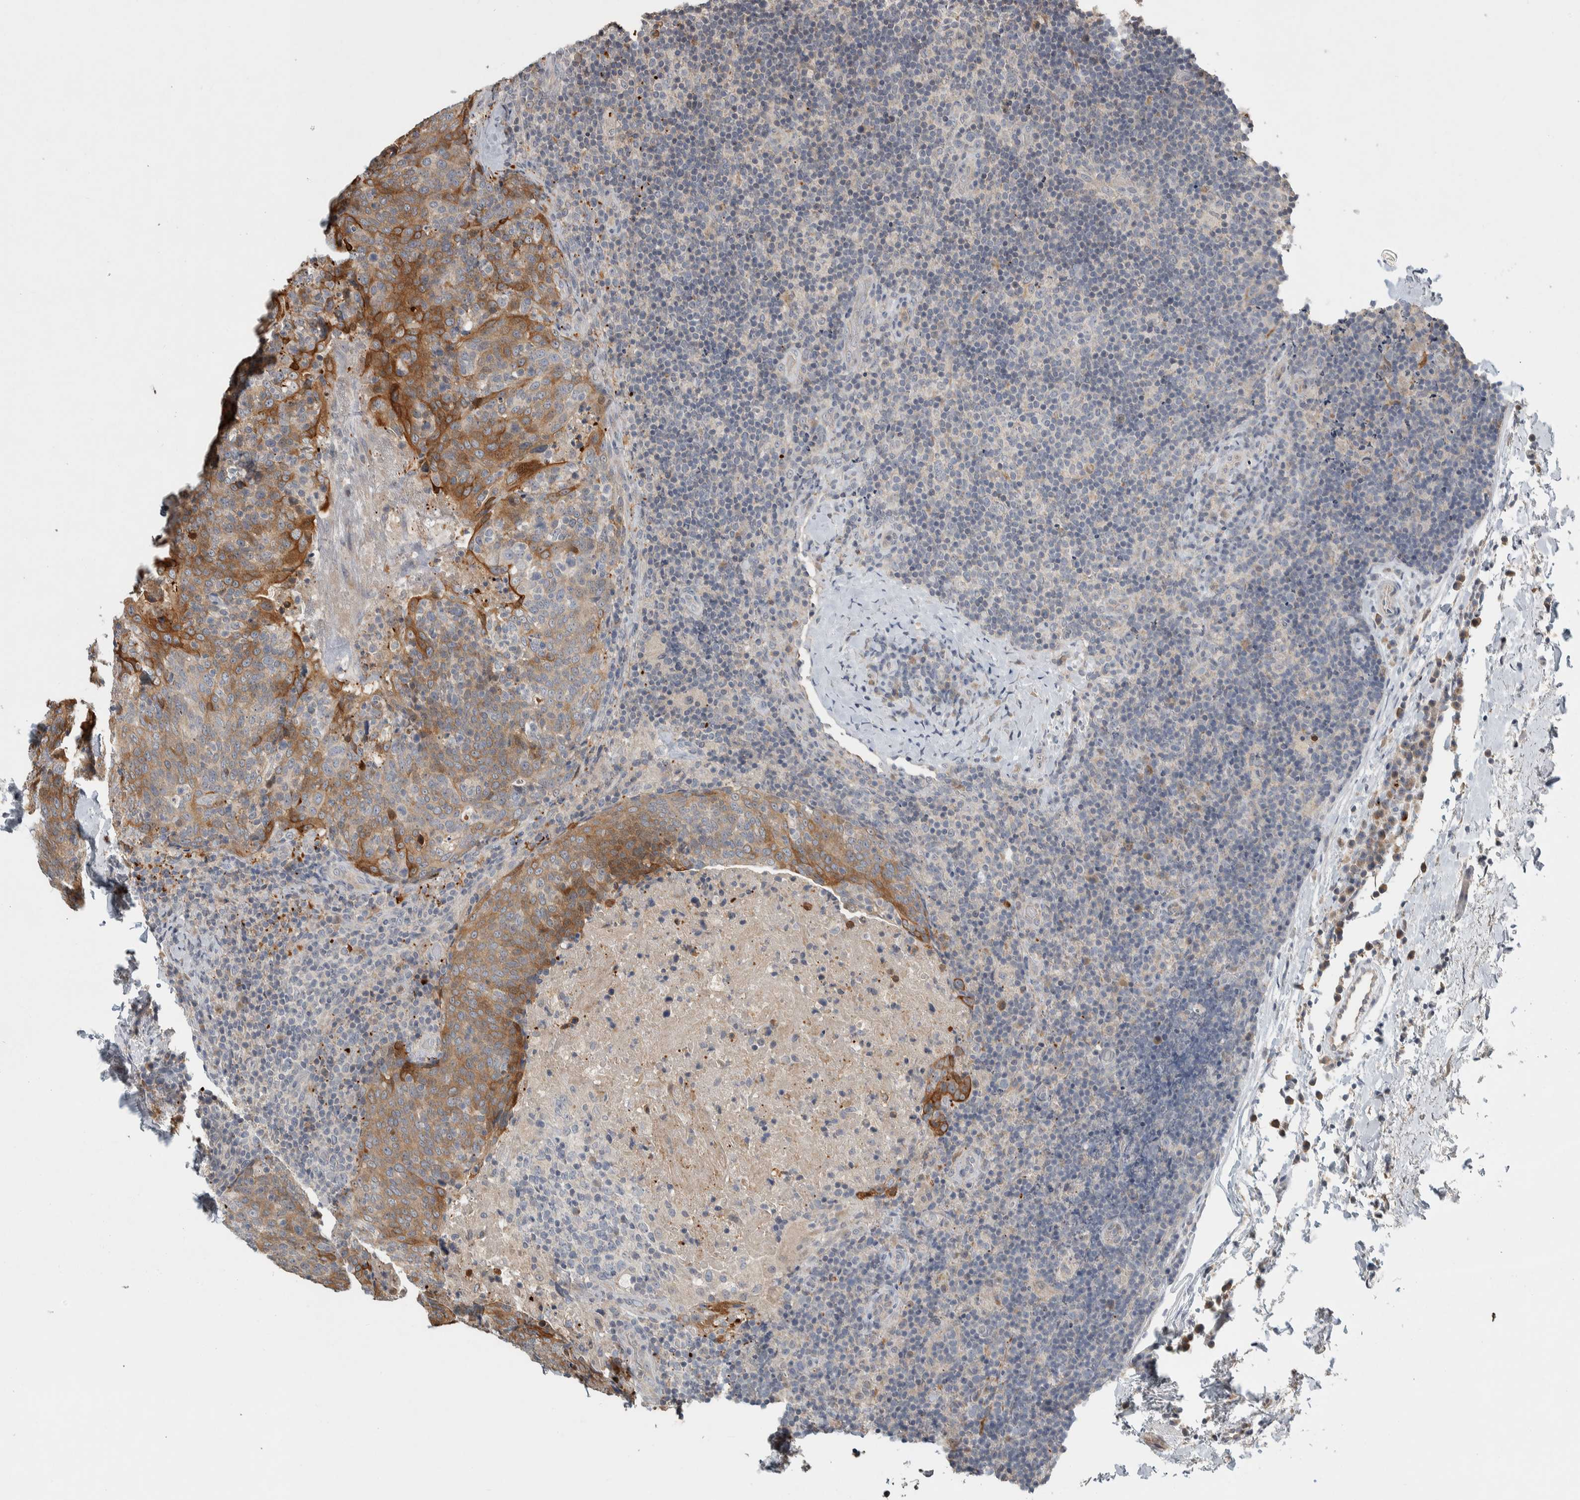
{"staining": {"intensity": "moderate", "quantity": "25%-75%", "location": "cytoplasmic/membranous"}, "tissue": "head and neck cancer", "cell_type": "Tumor cells", "image_type": "cancer", "snomed": [{"axis": "morphology", "description": "Squamous cell carcinoma, NOS"}, {"axis": "morphology", "description": "Squamous cell carcinoma, metastatic, NOS"}, {"axis": "topography", "description": "Lymph node"}, {"axis": "topography", "description": "Head-Neck"}], "caption": "Immunohistochemistry staining of head and neck cancer, which shows medium levels of moderate cytoplasmic/membranous expression in about 25%-75% of tumor cells indicating moderate cytoplasmic/membranous protein positivity. The staining was performed using DAB (3,3'-diaminobenzidine) (brown) for protein detection and nuclei were counterstained in hematoxylin (blue).", "gene": "EIF3H", "patient": {"sex": "male", "age": 62}}